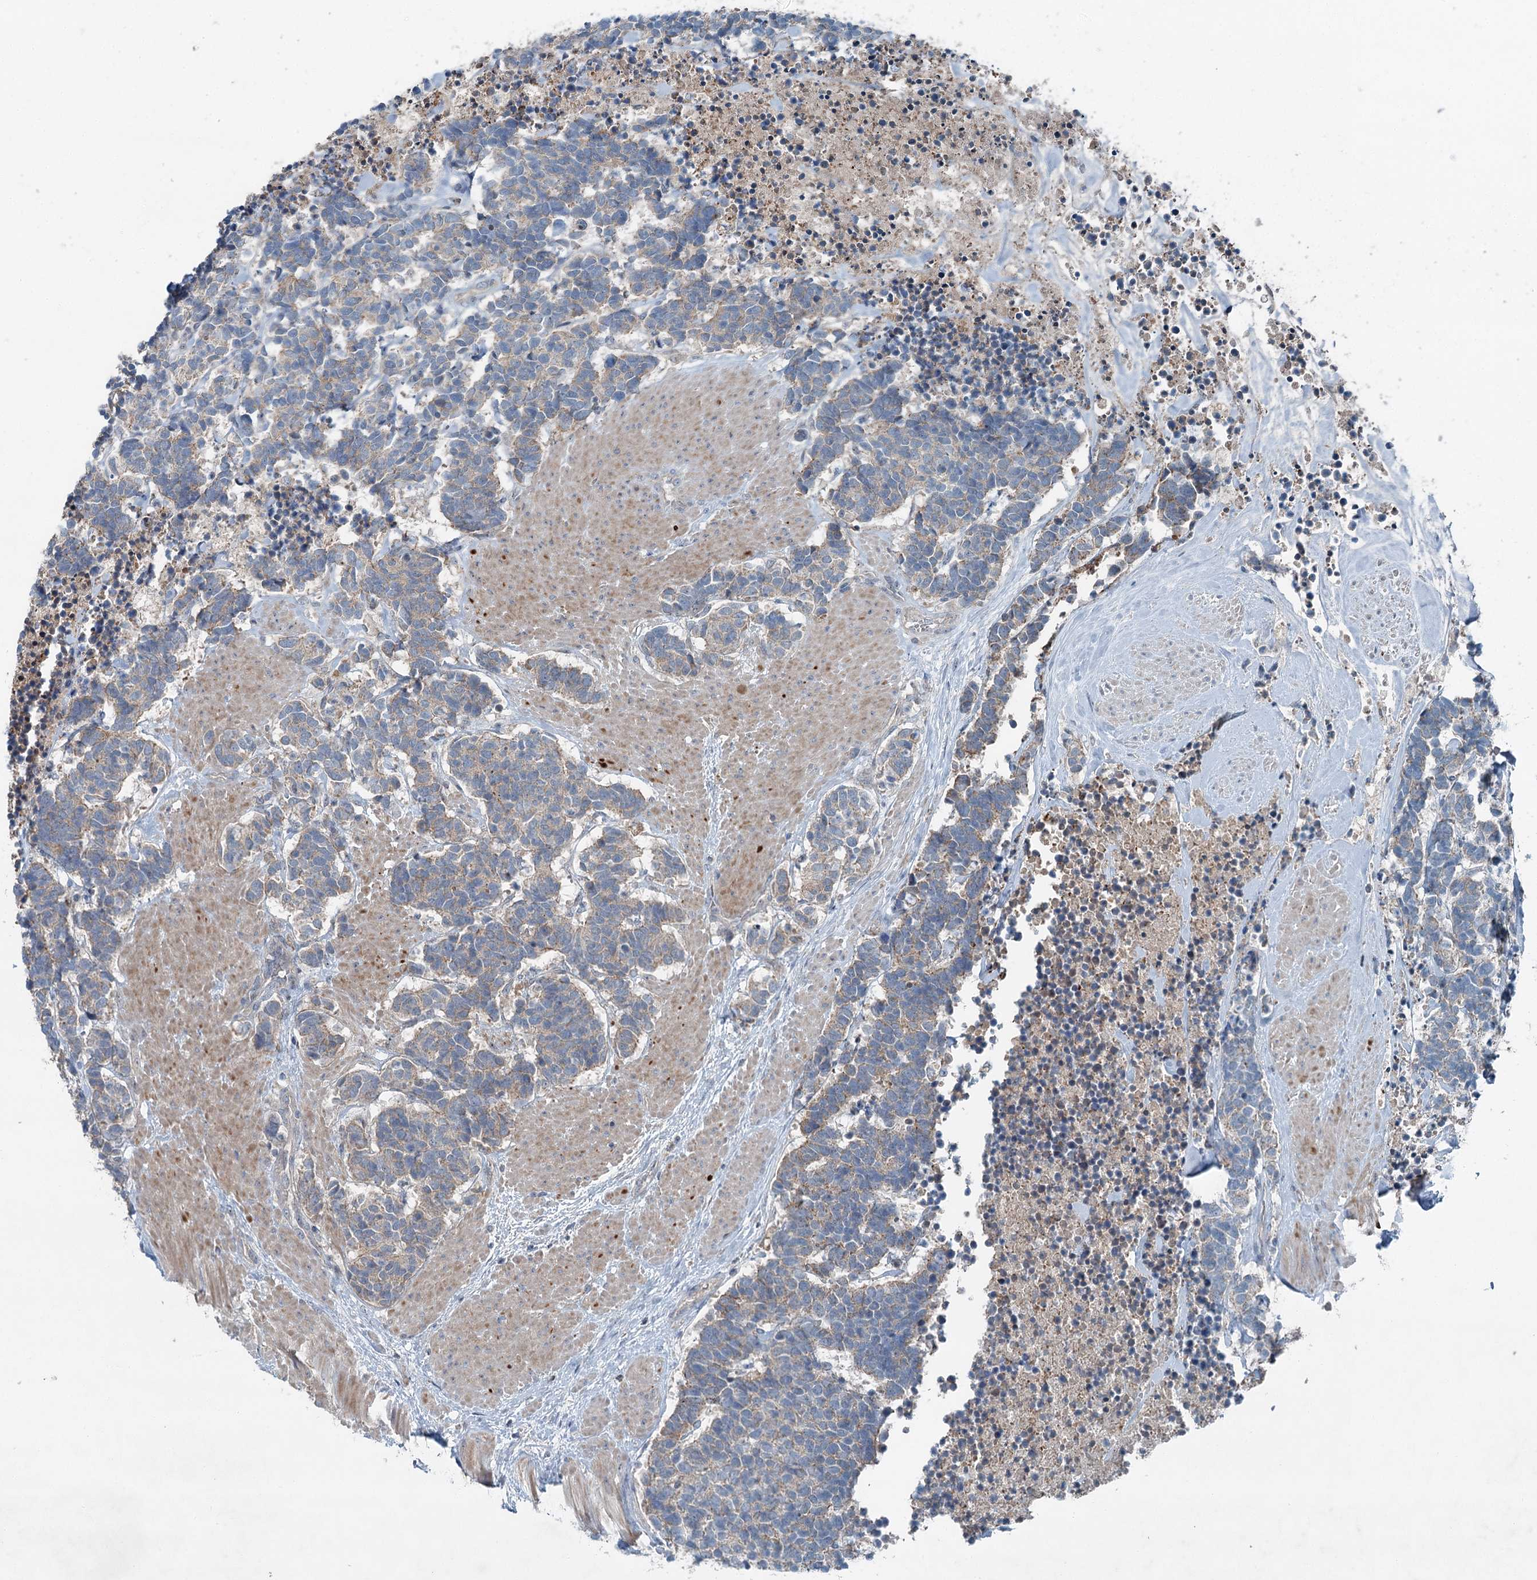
{"staining": {"intensity": "weak", "quantity": "<25%", "location": "cytoplasmic/membranous"}, "tissue": "carcinoid", "cell_type": "Tumor cells", "image_type": "cancer", "snomed": [{"axis": "morphology", "description": "Carcinoma, NOS"}, {"axis": "morphology", "description": "Carcinoid, malignant, NOS"}, {"axis": "topography", "description": "Urinary bladder"}], "caption": "A high-resolution image shows immunohistochemistry (IHC) staining of carcinoid, which demonstrates no significant positivity in tumor cells. (DAB IHC with hematoxylin counter stain).", "gene": "CHCHD5", "patient": {"sex": "male", "age": 57}}